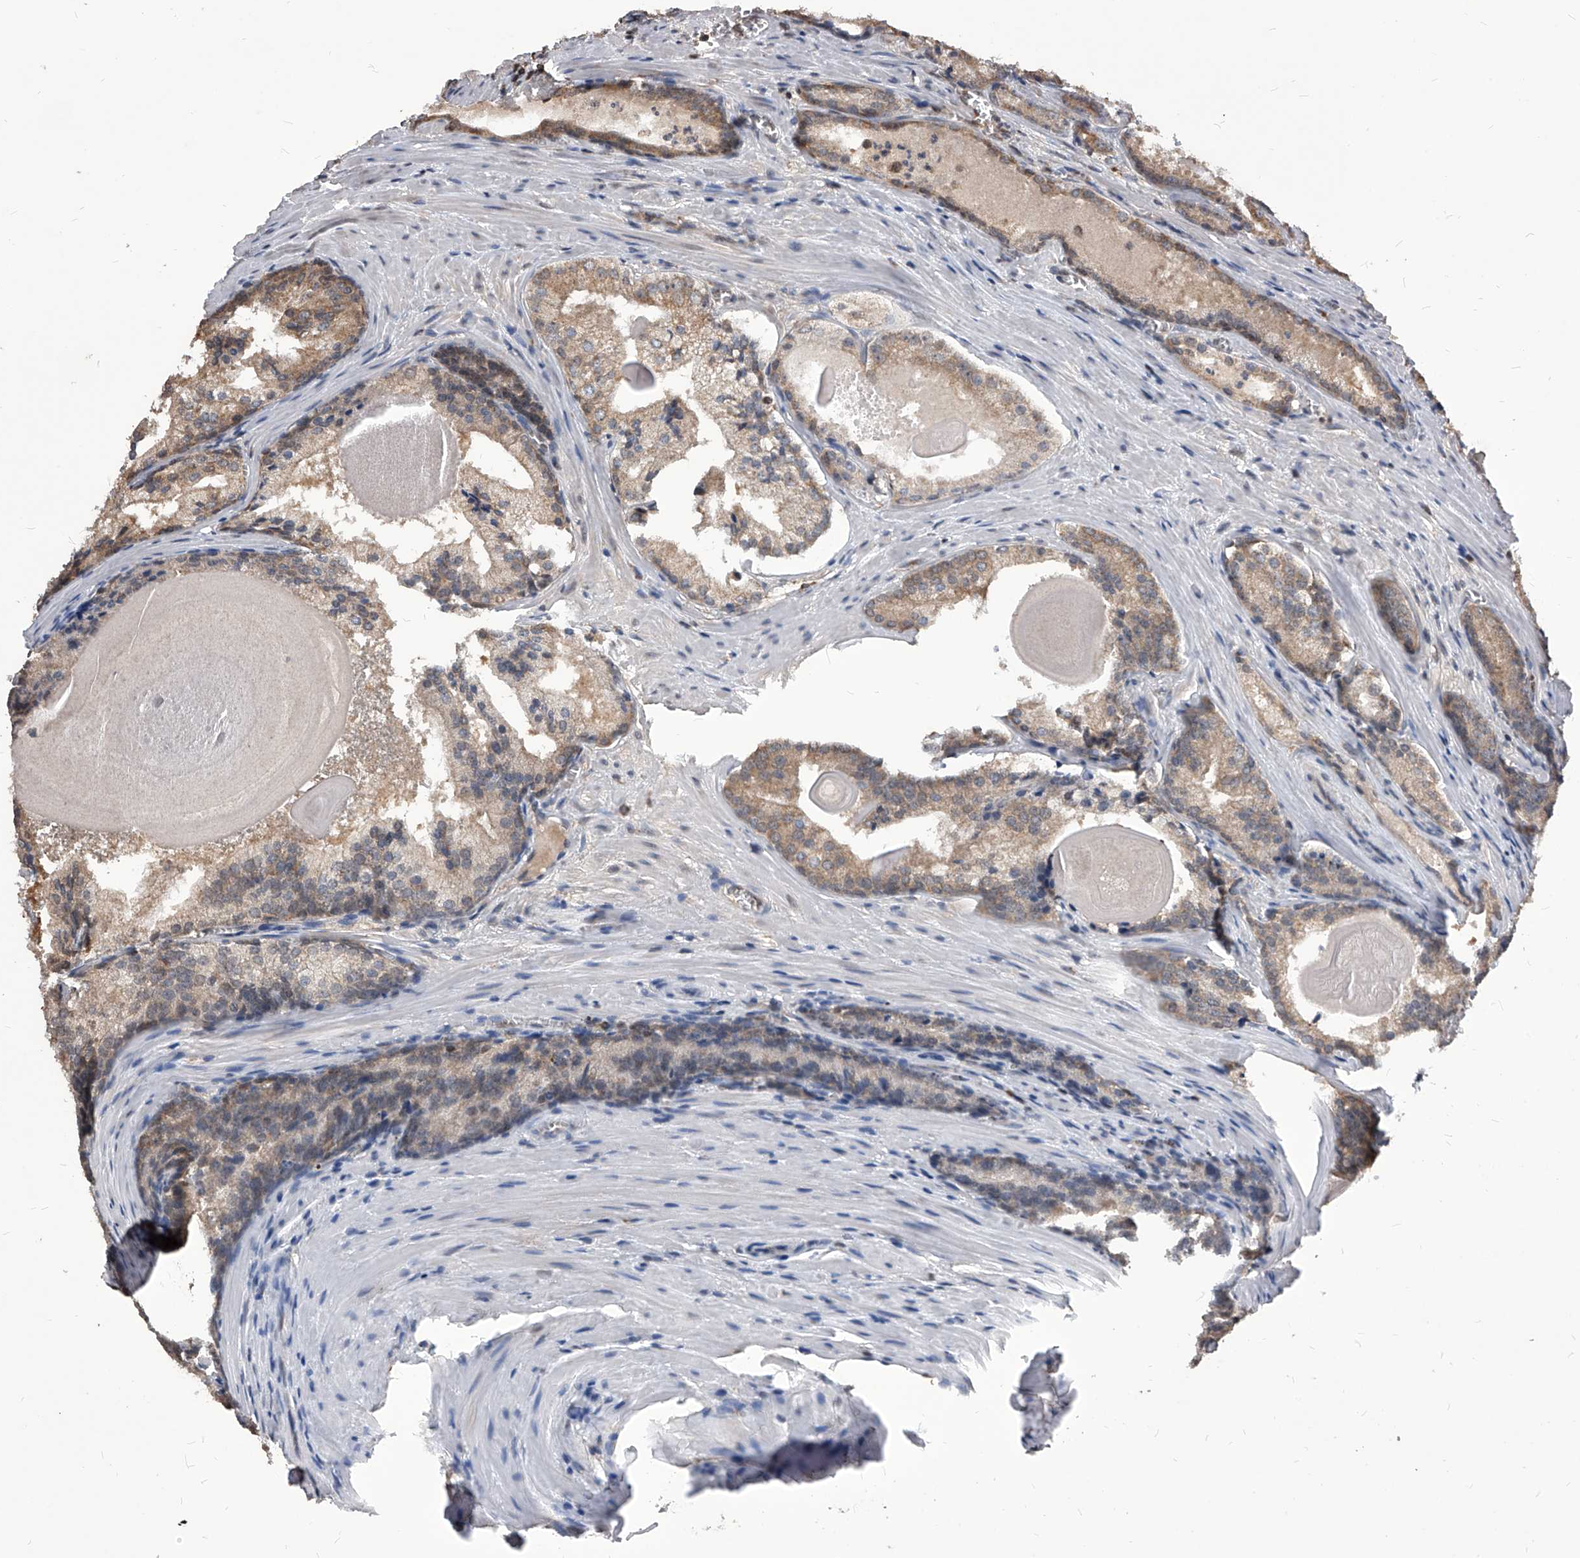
{"staining": {"intensity": "moderate", "quantity": "25%-75%", "location": "cytoplasmic/membranous"}, "tissue": "prostate cancer", "cell_type": "Tumor cells", "image_type": "cancer", "snomed": [{"axis": "morphology", "description": "Adenocarcinoma, Low grade"}, {"axis": "topography", "description": "Prostate"}], "caption": "Prostate cancer (low-grade adenocarcinoma) stained for a protein exhibits moderate cytoplasmic/membranous positivity in tumor cells.", "gene": "ID1", "patient": {"sex": "male", "age": 54}}